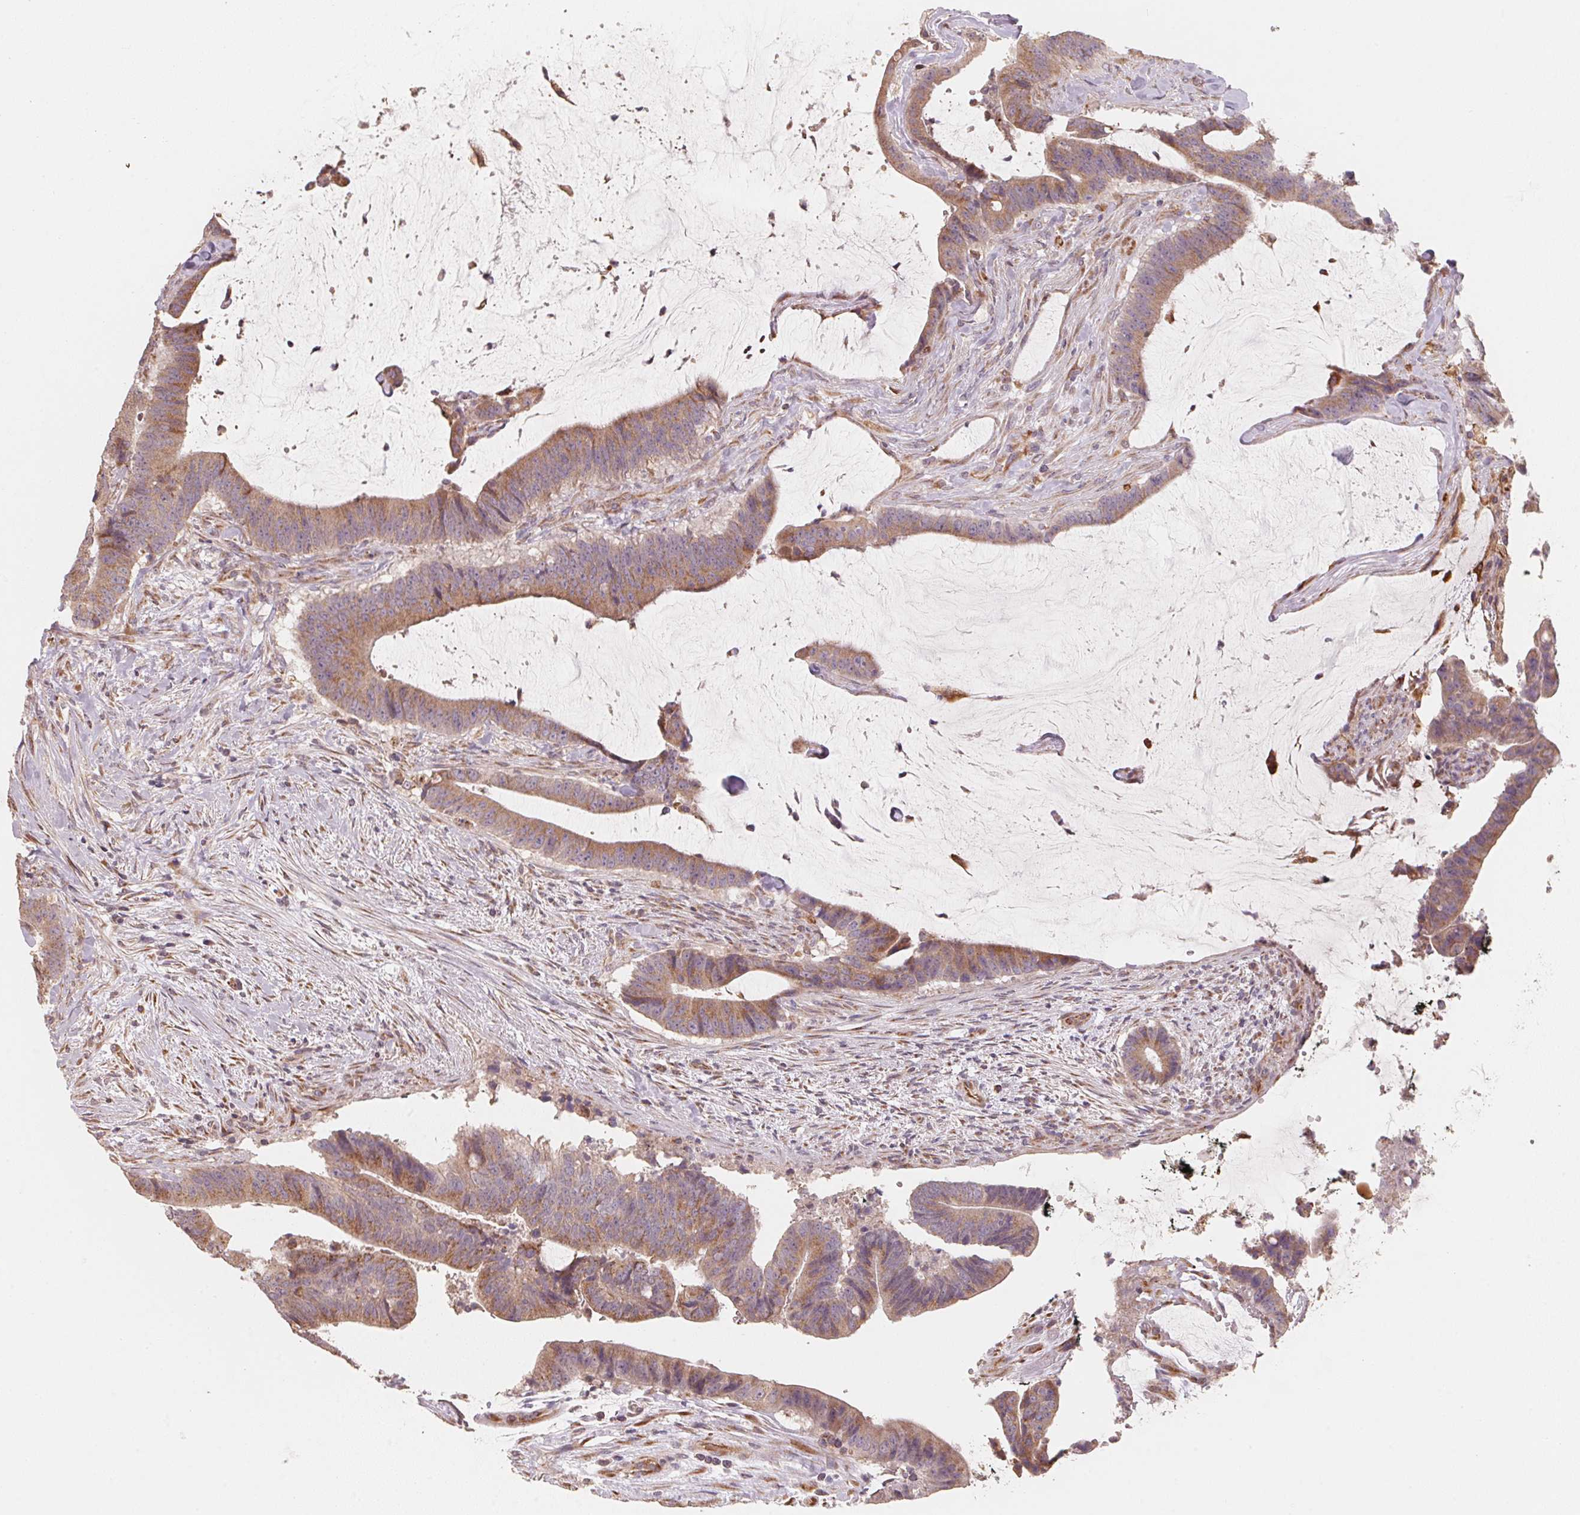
{"staining": {"intensity": "moderate", "quantity": ">75%", "location": "cytoplasmic/membranous"}, "tissue": "colorectal cancer", "cell_type": "Tumor cells", "image_type": "cancer", "snomed": [{"axis": "morphology", "description": "Adenocarcinoma, NOS"}, {"axis": "topography", "description": "Colon"}], "caption": "IHC staining of adenocarcinoma (colorectal), which reveals medium levels of moderate cytoplasmic/membranous expression in about >75% of tumor cells indicating moderate cytoplasmic/membranous protein staining. The staining was performed using DAB (3,3'-diaminobenzidine) (brown) for protein detection and nuclei were counterstained in hematoxylin (blue).", "gene": "TSPAN12", "patient": {"sex": "female", "age": 43}}